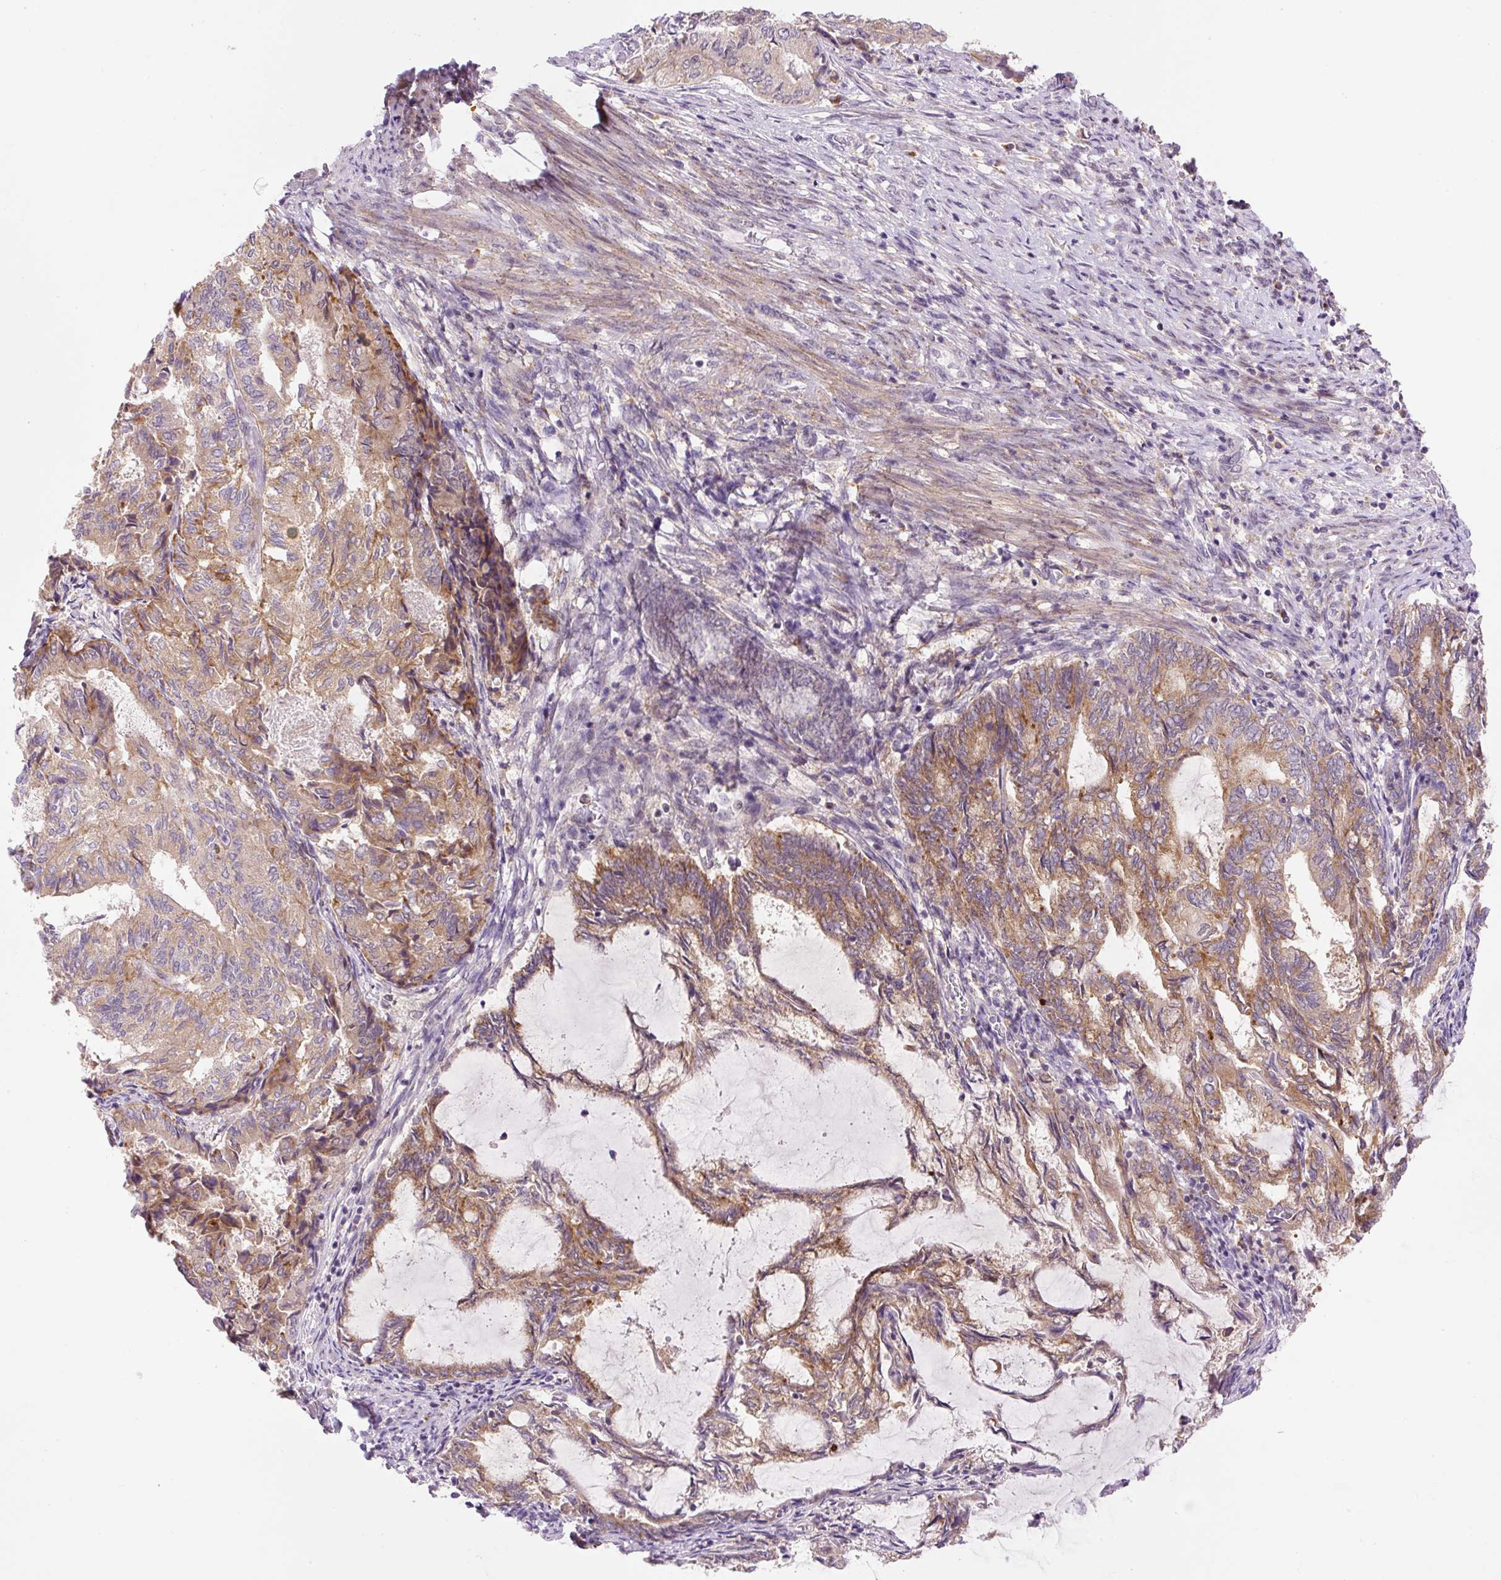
{"staining": {"intensity": "moderate", "quantity": ">75%", "location": "cytoplasmic/membranous"}, "tissue": "endometrial cancer", "cell_type": "Tumor cells", "image_type": "cancer", "snomed": [{"axis": "morphology", "description": "Adenocarcinoma, NOS"}, {"axis": "topography", "description": "Endometrium"}], "caption": "This histopathology image reveals immunohistochemistry (IHC) staining of endometrial adenocarcinoma, with medium moderate cytoplasmic/membranous positivity in about >75% of tumor cells.", "gene": "CEBPZOS", "patient": {"sex": "female", "age": 80}}